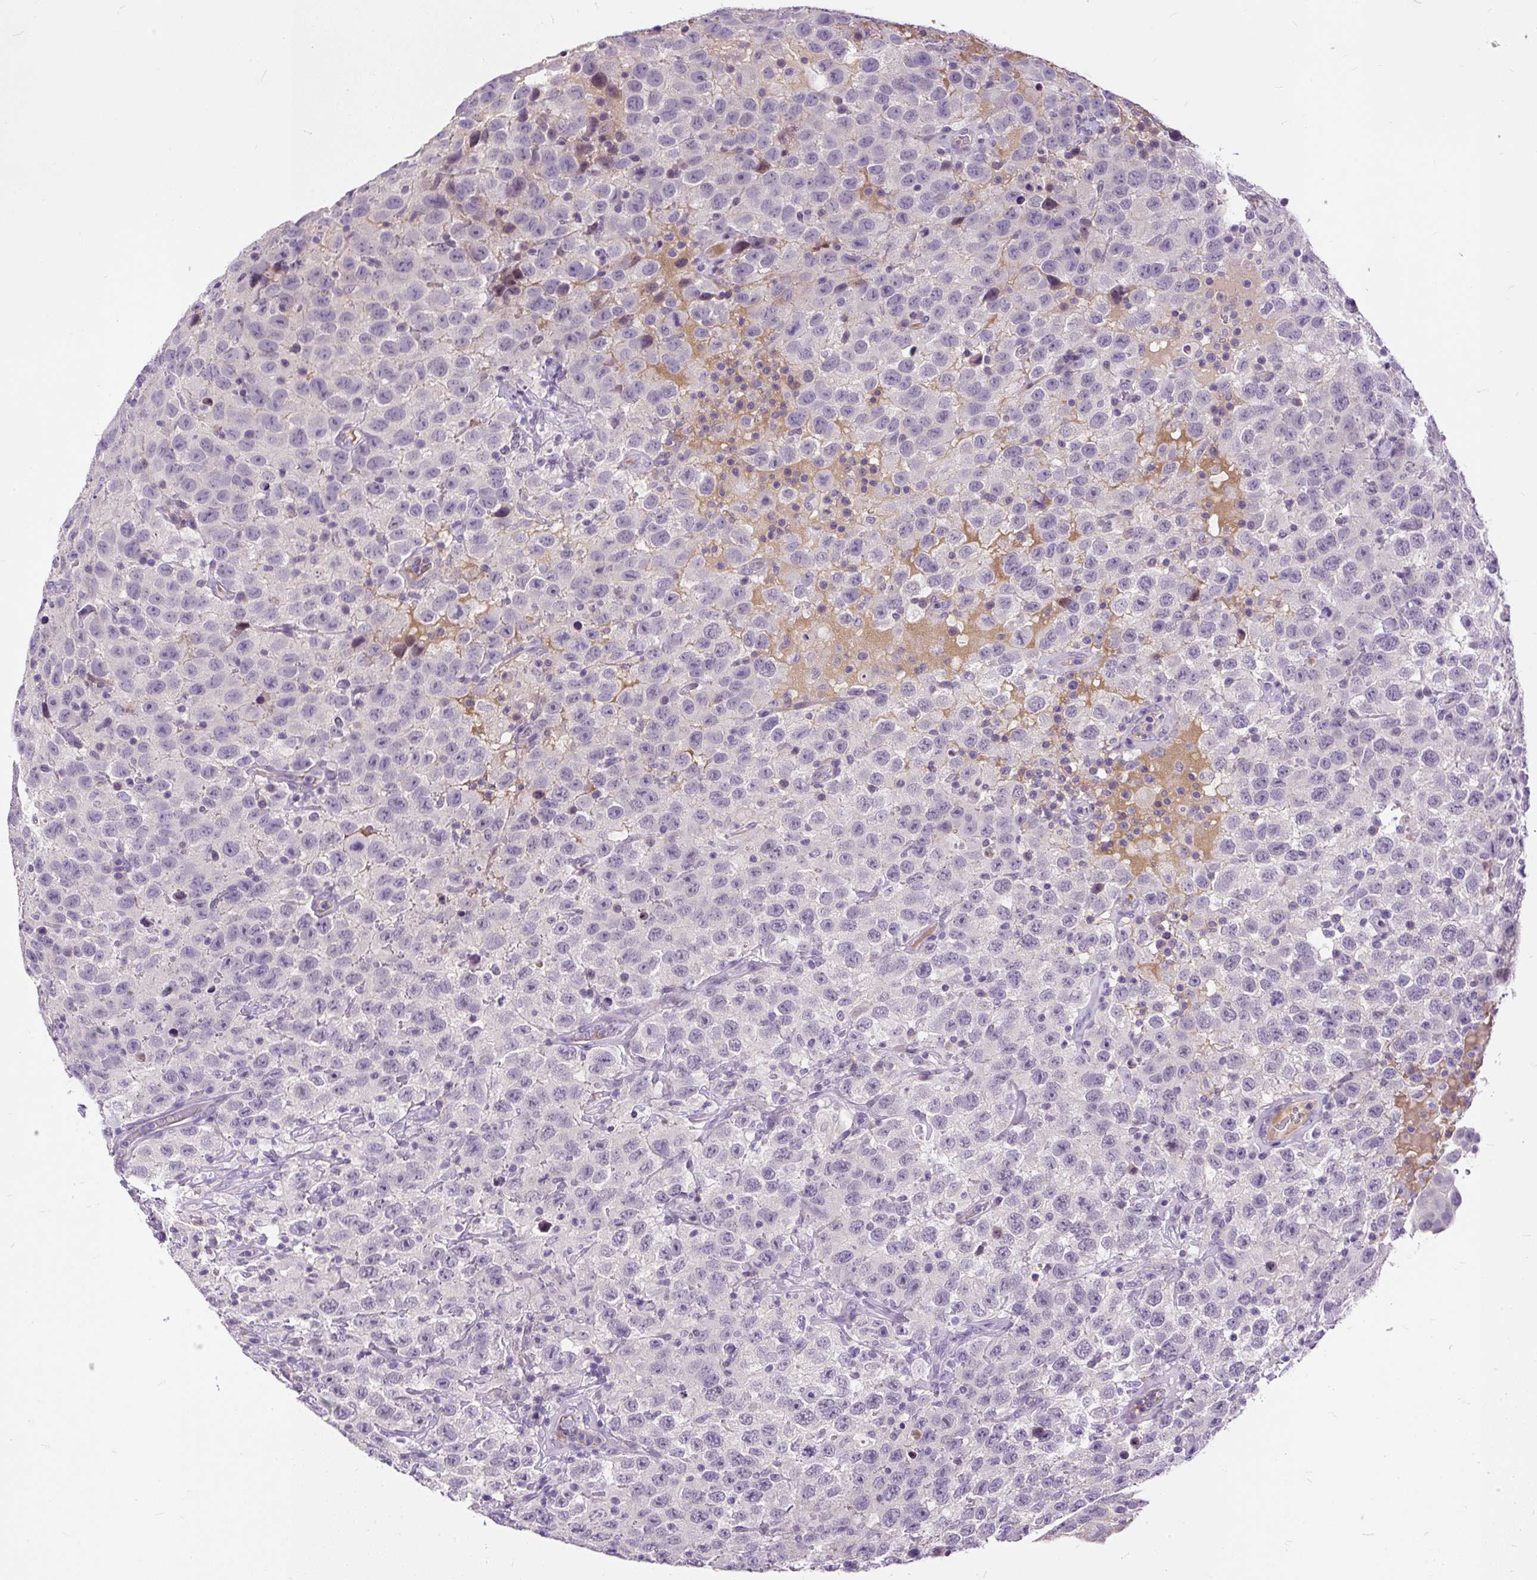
{"staining": {"intensity": "negative", "quantity": "none", "location": "none"}, "tissue": "testis cancer", "cell_type": "Tumor cells", "image_type": "cancer", "snomed": [{"axis": "morphology", "description": "Seminoma, NOS"}, {"axis": "topography", "description": "Testis"}], "caption": "Immunohistochemistry (IHC) photomicrograph of neoplastic tissue: testis cancer stained with DAB shows no significant protein positivity in tumor cells.", "gene": "KRTAP20-3", "patient": {"sex": "male", "age": 41}}